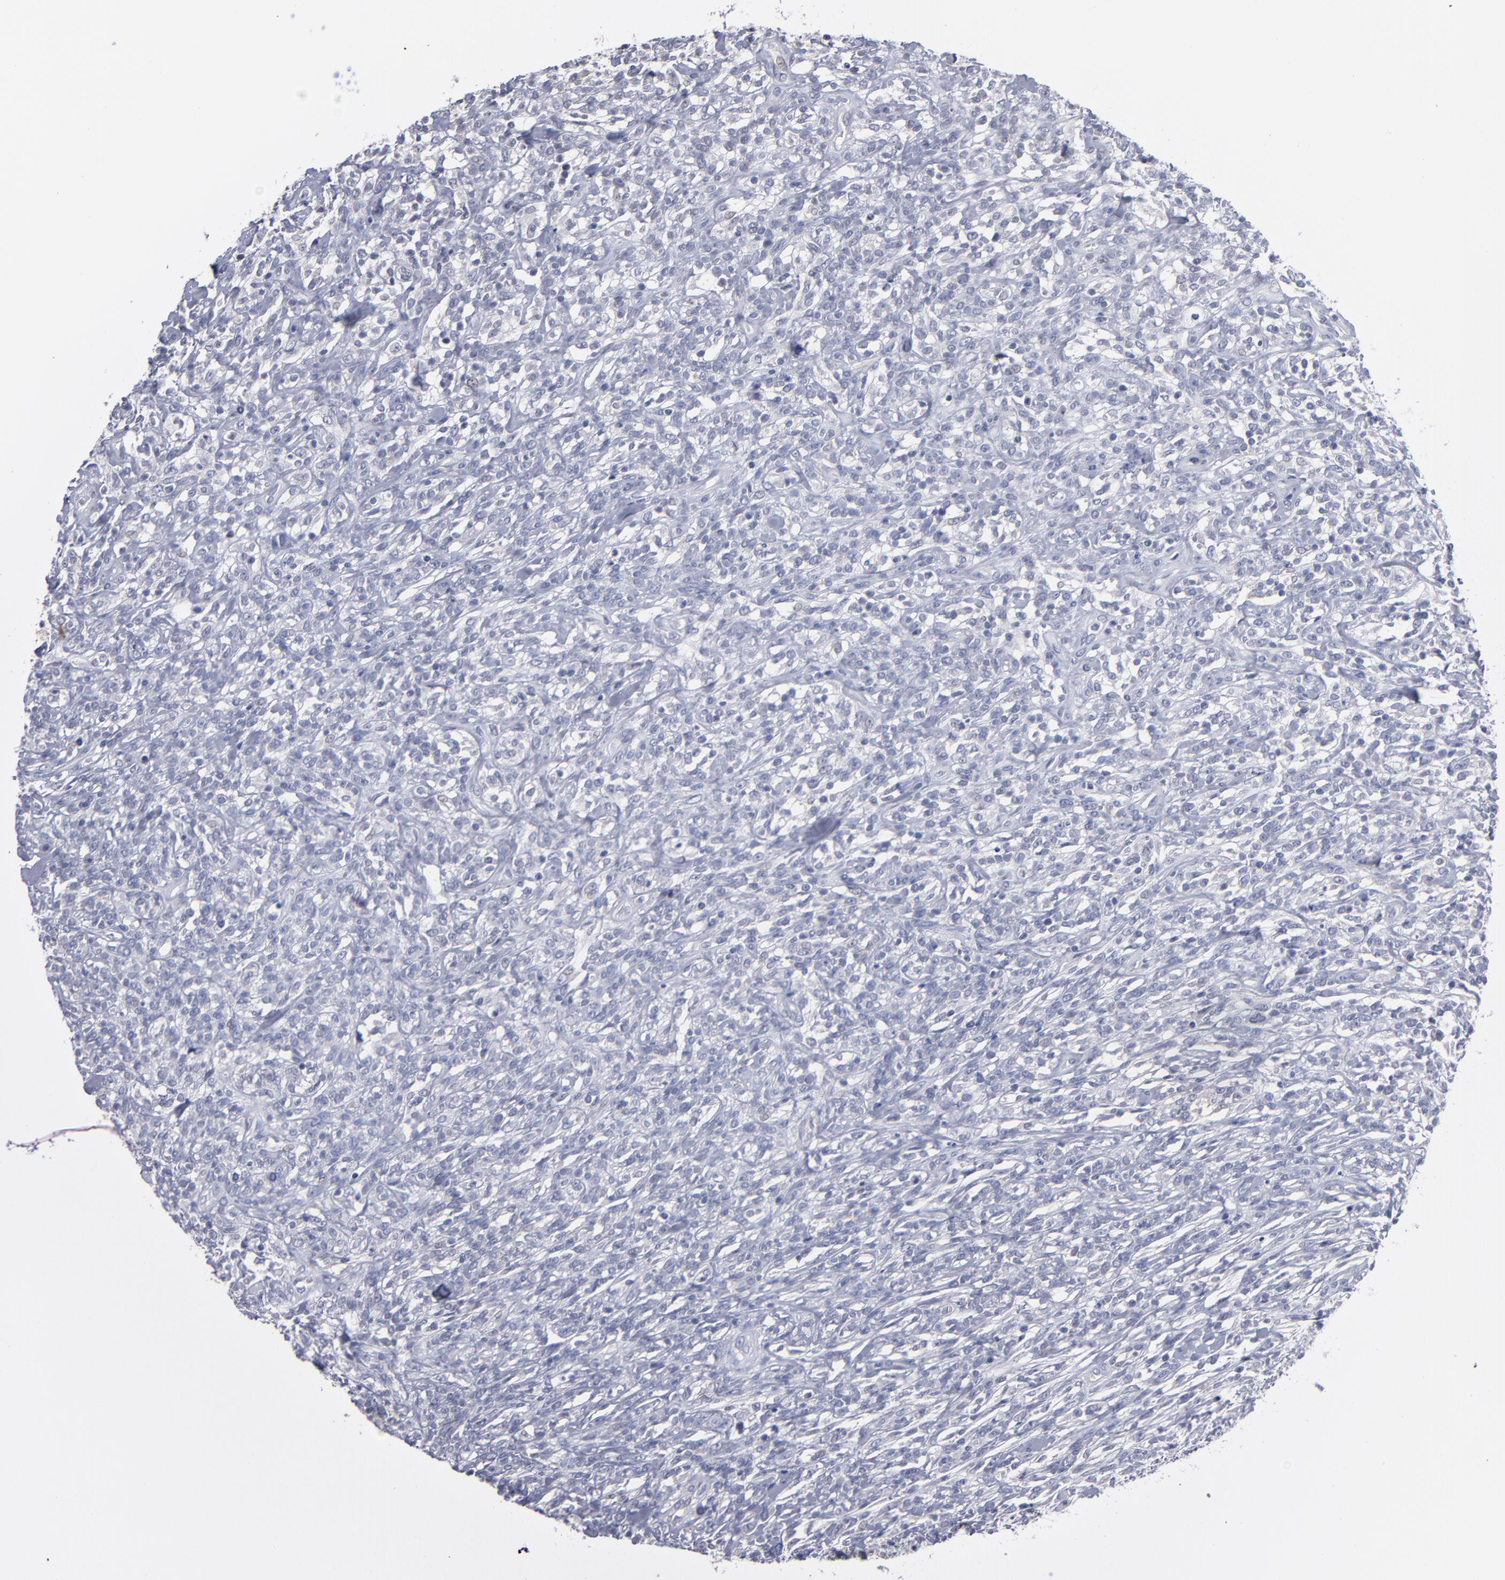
{"staining": {"intensity": "negative", "quantity": "none", "location": "none"}, "tissue": "lymphoma", "cell_type": "Tumor cells", "image_type": "cancer", "snomed": [{"axis": "morphology", "description": "Malignant lymphoma, non-Hodgkin's type, High grade"}, {"axis": "topography", "description": "Lymph node"}], "caption": "This is an immunohistochemistry (IHC) micrograph of malignant lymphoma, non-Hodgkin's type (high-grade). There is no staining in tumor cells.", "gene": "RPH3A", "patient": {"sex": "female", "age": 73}}